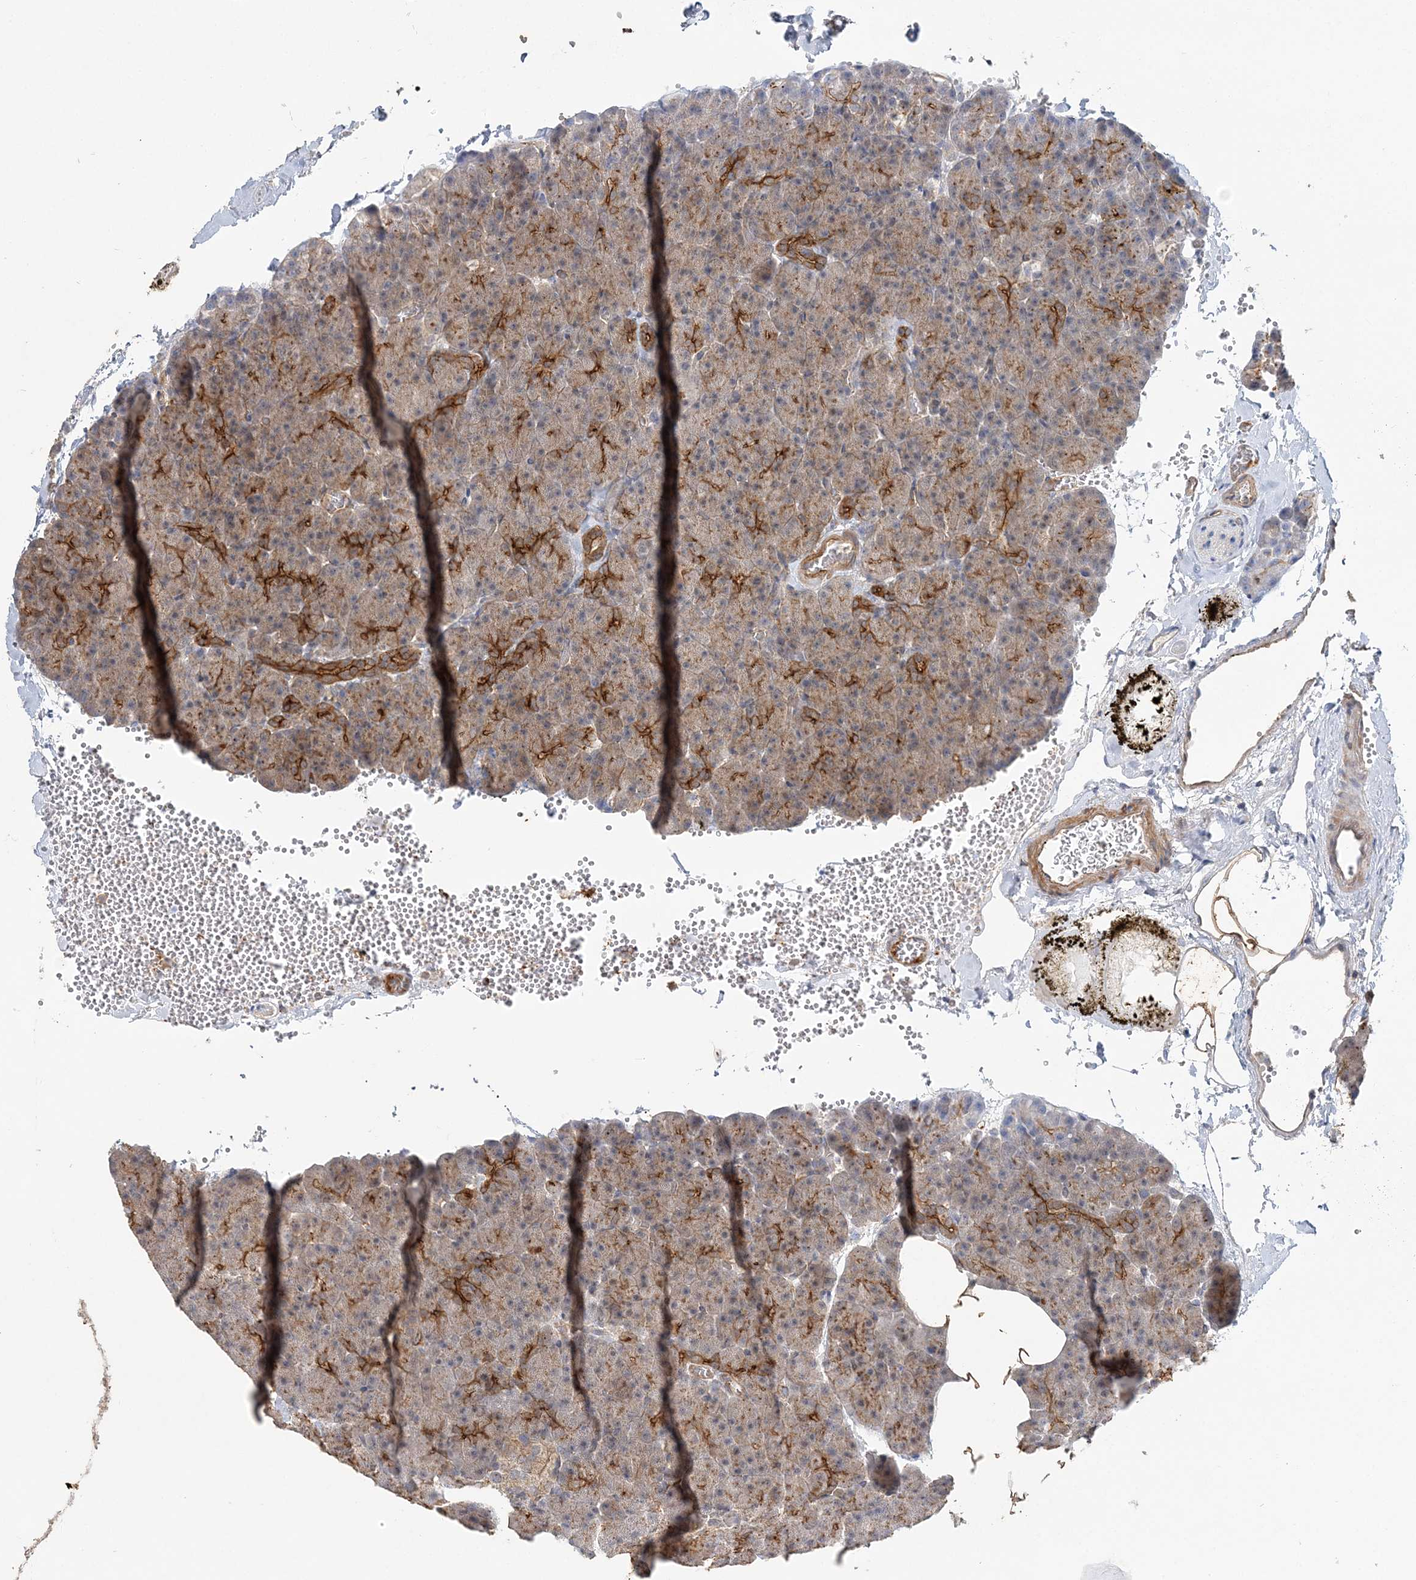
{"staining": {"intensity": "moderate", "quantity": ">75%", "location": "cytoplasmic/membranous"}, "tissue": "pancreas", "cell_type": "Exocrine glandular cells", "image_type": "normal", "snomed": [{"axis": "morphology", "description": "Normal tissue, NOS"}, {"axis": "morphology", "description": "Carcinoid, malignant, NOS"}, {"axis": "topography", "description": "Pancreas"}], "caption": "Protein expression analysis of unremarkable pancreas exhibits moderate cytoplasmic/membranous staining in about >75% of exocrine glandular cells.", "gene": "MAT2B", "patient": {"sex": "female", "age": 35}}